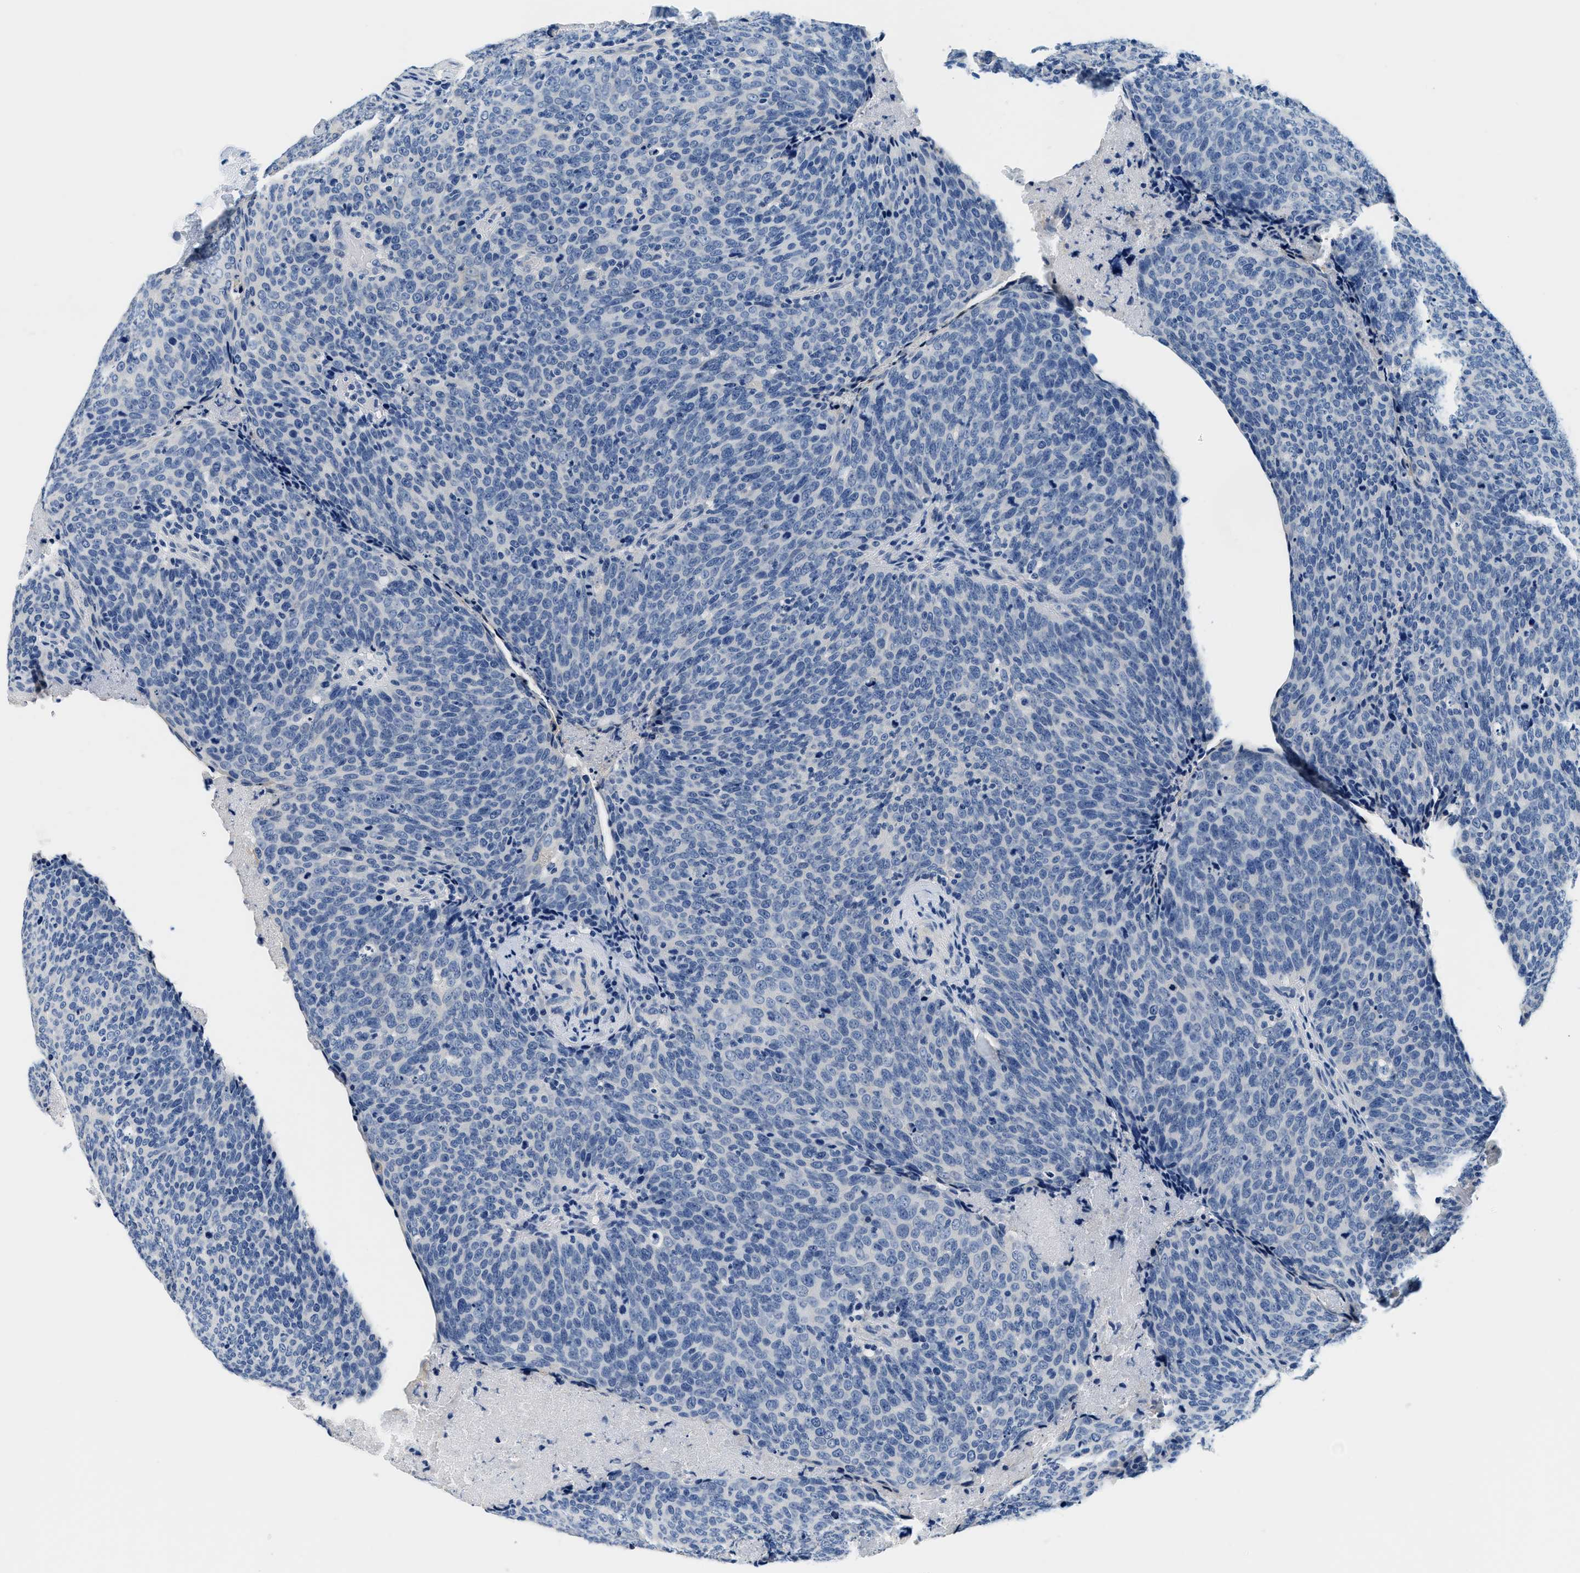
{"staining": {"intensity": "negative", "quantity": "none", "location": "none"}, "tissue": "head and neck cancer", "cell_type": "Tumor cells", "image_type": "cancer", "snomed": [{"axis": "morphology", "description": "Squamous cell carcinoma, NOS"}, {"axis": "morphology", "description": "Squamous cell carcinoma, metastatic, NOS"}, {"axis": "topography", "description": "Lymph node"}, {"axis": "topography", "description": "Head-Neck"}], "caption": "There is no significant staining in tumor cells of head and neck cancer. (IHC, brightfield microscopy, high magnification).", "gene": "GSTM3", "patient": {"sex": "male", "age": 62}}